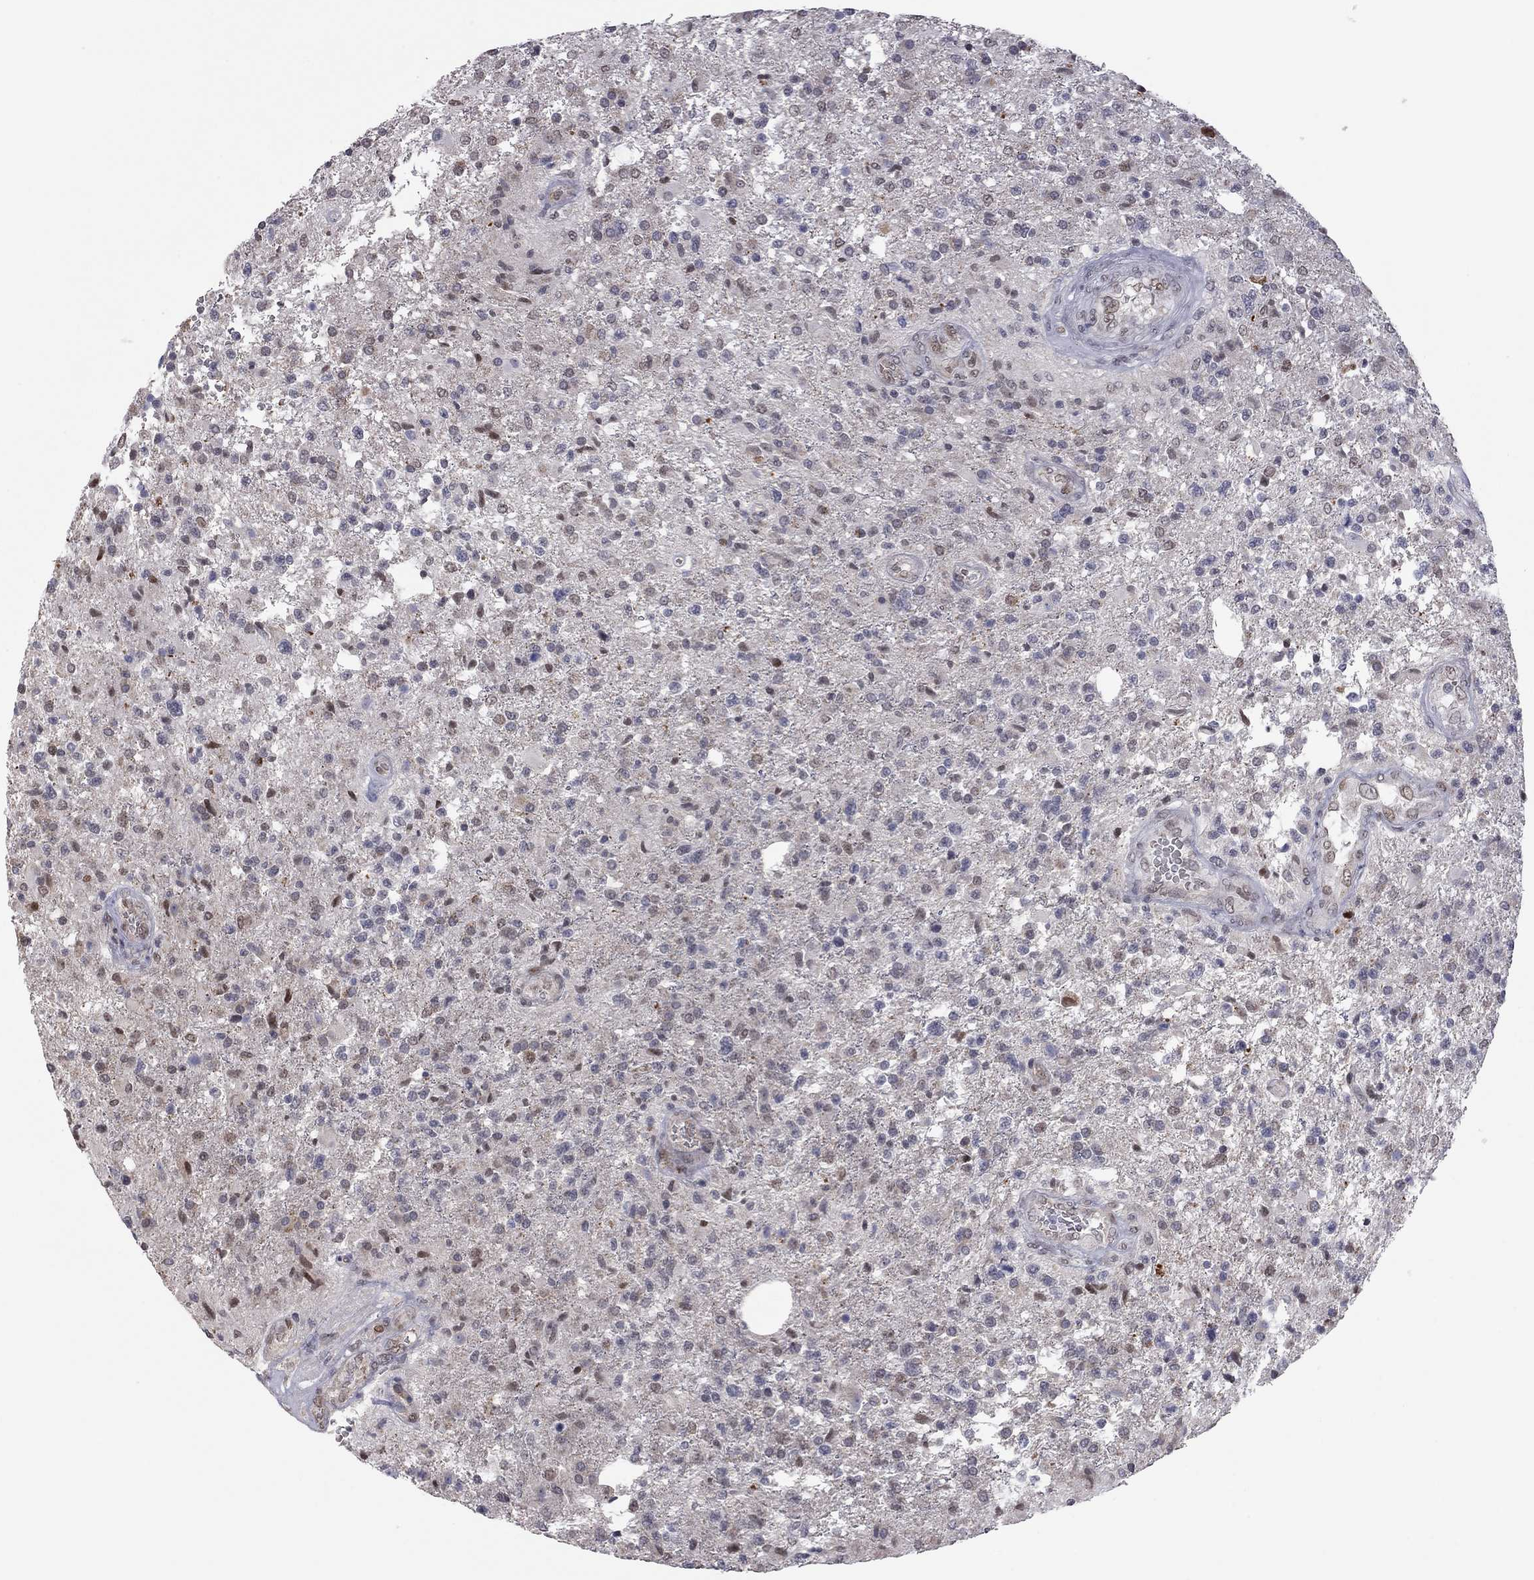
{"staining": {"intensity": "negative", "quantity": "none", "location": "none"}, "tissue": "glioma", "cell_type": "Tumor cells", "image_type": "cancer", "snomed": [{"axis": "morphology", "description": "Glioma, malignant, High grade"}, {"axis": "topography", "description": "Brain"}], "caption": "DAB immunohistochemical staining of human glioma demonstrates no significant positivity in tumor cells. (DAB (3,3'-diaminobenzidine) immunohistochemistry, high magnification).", "gene": "MC3R", "patient": {"sex": "male", "age": 56}}